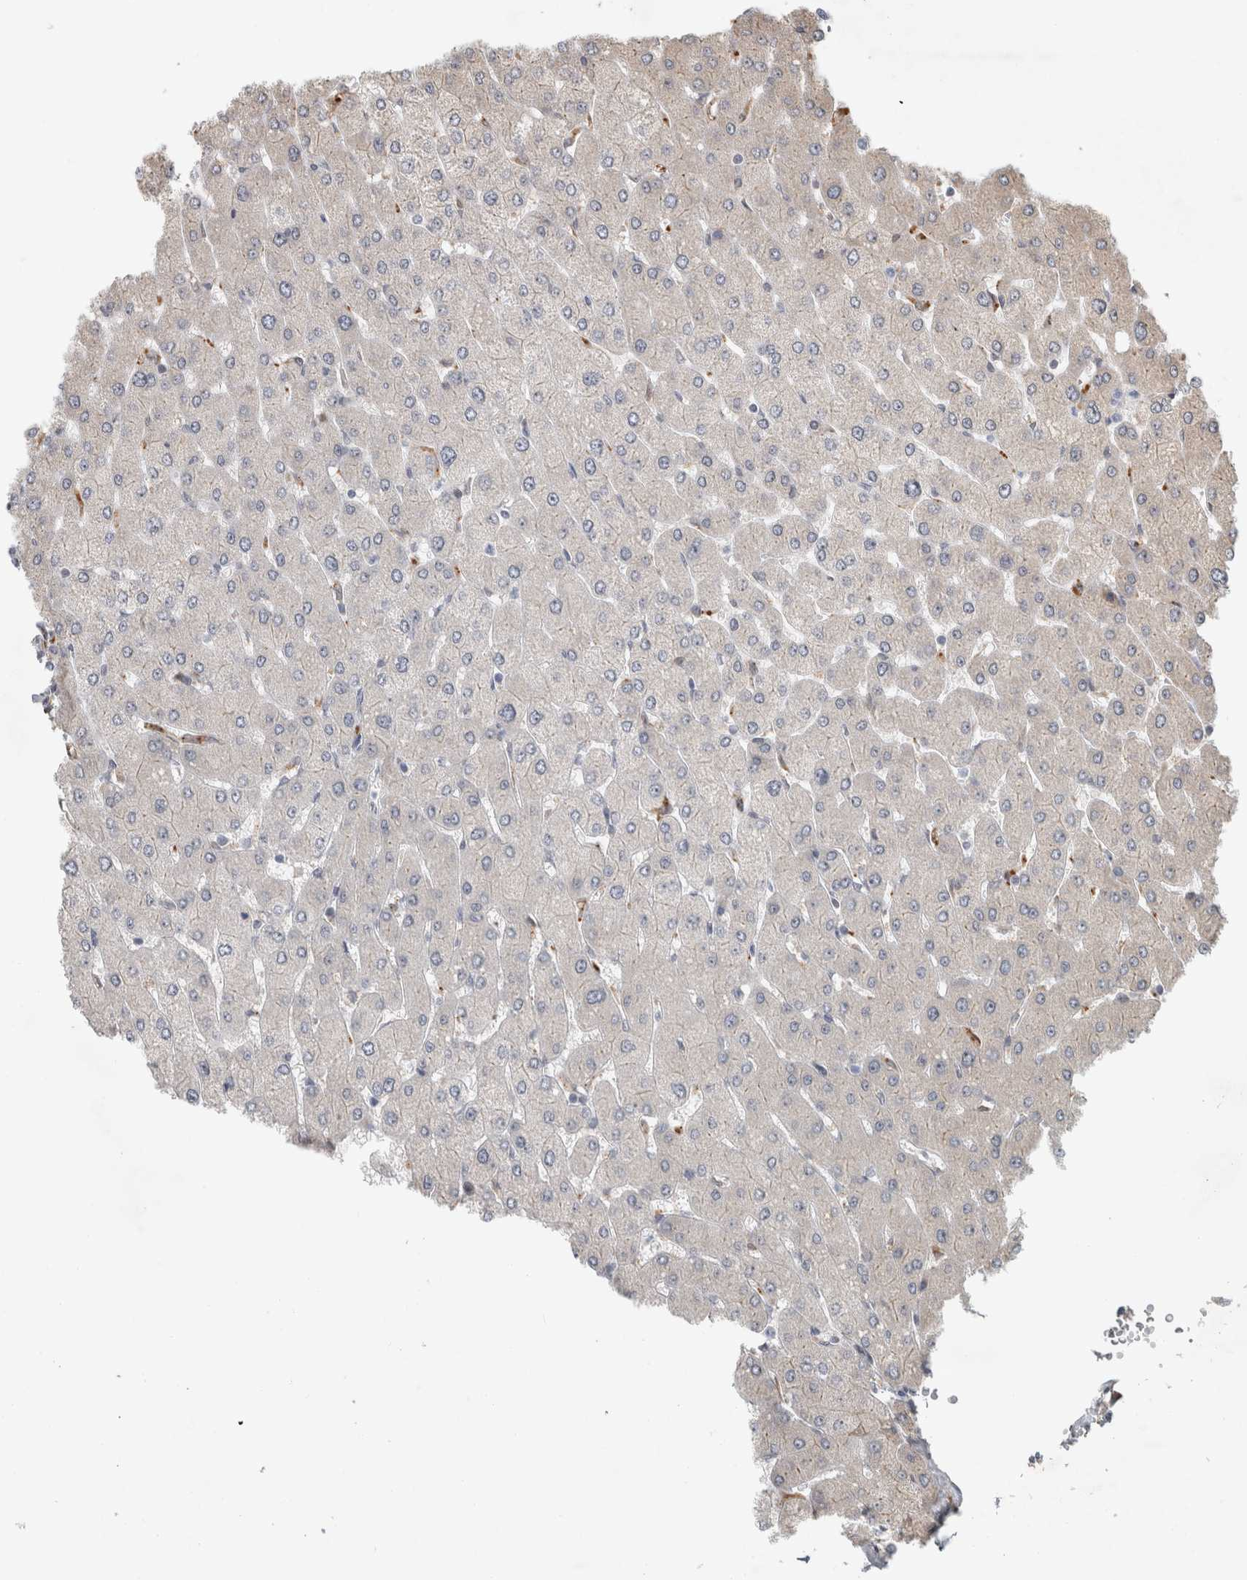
{"staining": {"intensity": "negative", "quantity": "none", "location": "none"}, "tissue": "liver", "cell_type": "Cholangiocytes", "image_type": "normal", "snomed": [{"axis": "morphology", "description": "Normal tissue, NOS"}, {"axis": "topography", "description": "Liver"}], "caption": "Photomicrograph shows no significant protein positivity in cholangiocytes of normal liver. The staining was performed using DAB to visualize the protein expression in brown, while the nuclei were stained in blue with hematoxylin (Magnification: 20x).", "gene": "NAB2", "patient": {"sex": "male", "age": 55}}